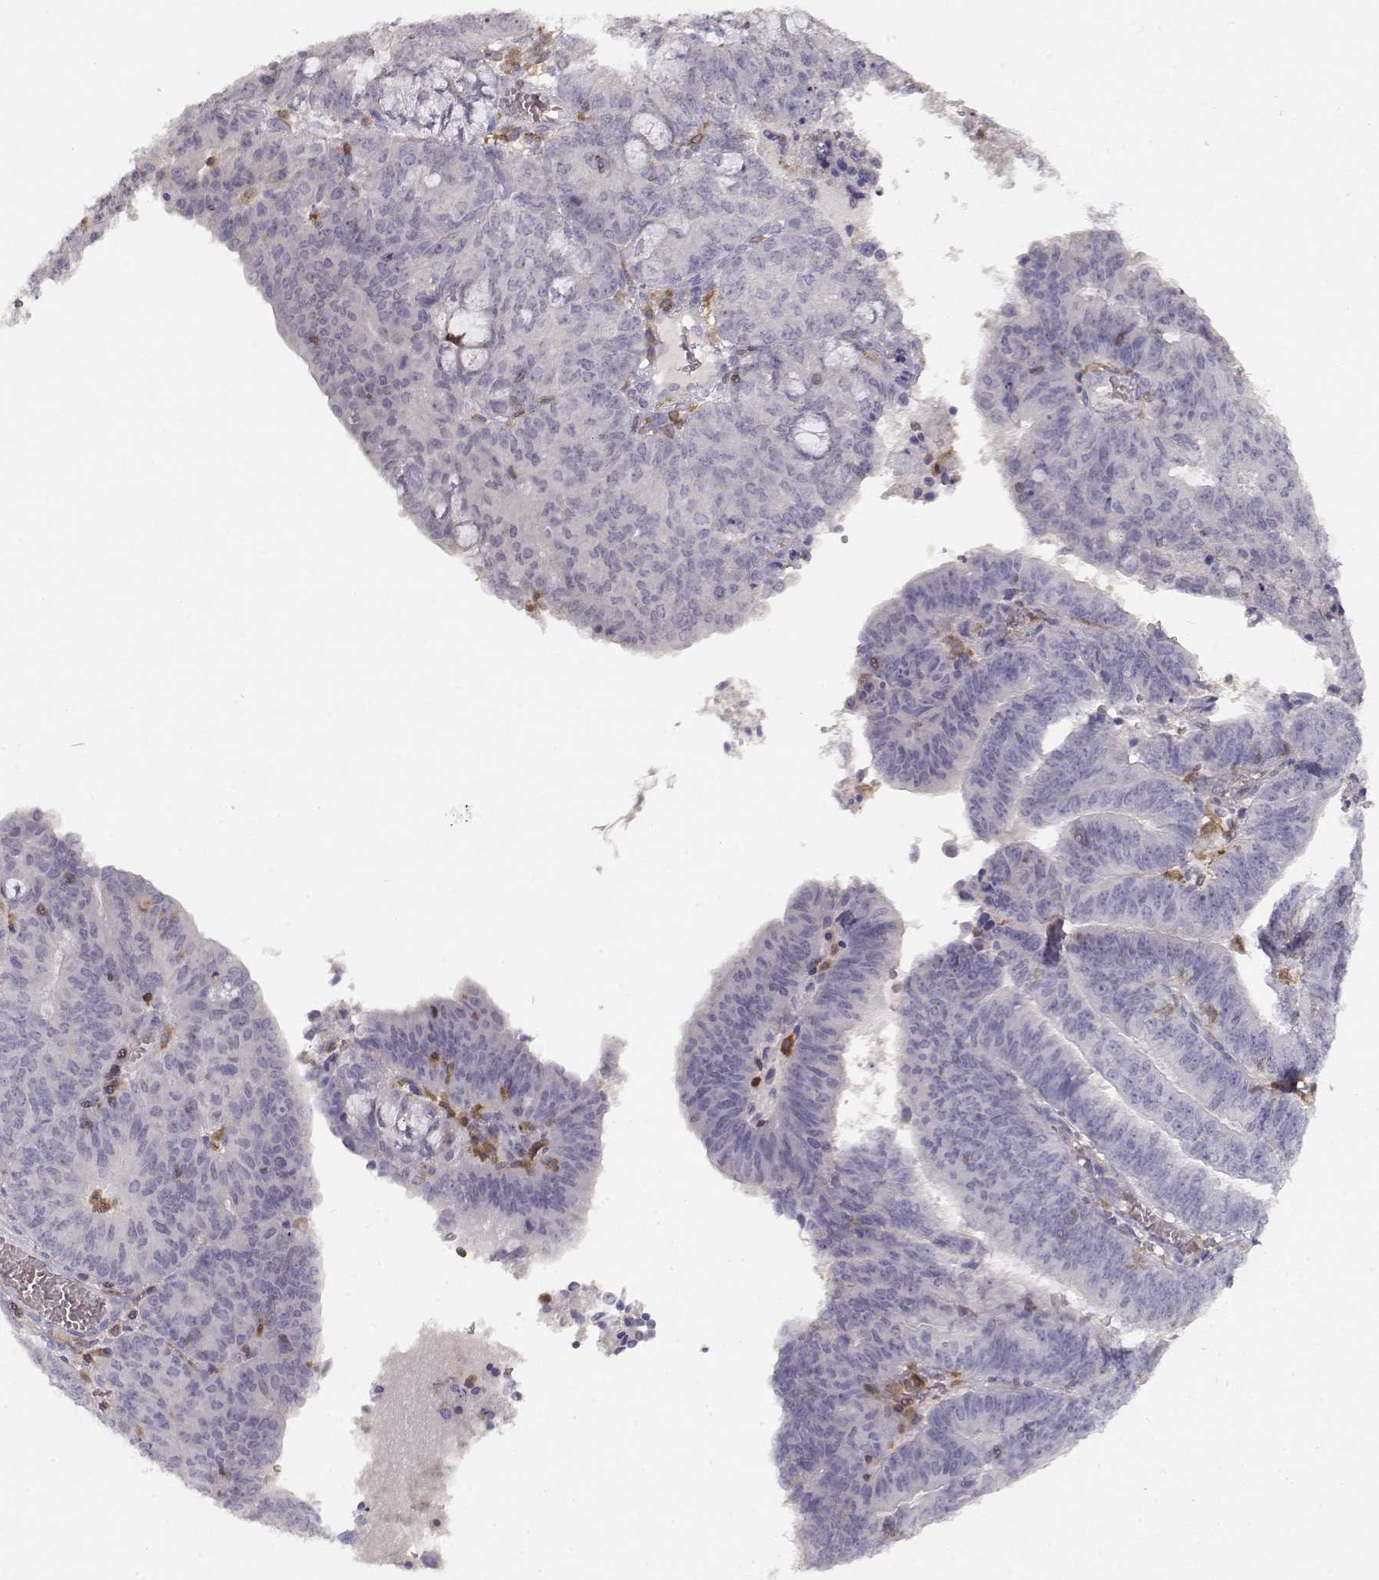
{"staining": {"intensity": "negative", "quantity": "none", "location": "none"}, "tissue": "endometrial cancer", "cell_type": "Tumor cells", "image_type": "cancer", "snomed": [{"axis": "morphology", "description": "Adenocarcinoma, NOS"}, {"axis": "topography", "description": "Endometrium"}], "caption": "Tumor cells are negative for brown protein staining in endometrial cancer (adenocarcinoma). (Stains: DAB (3,3'-diaminobenzidine) immunohistochemistry with hematoxylin counter stain, Microscopy: brightfield microscopy at high magnification).", "gene": "VAV1", "patient": {"sex": "female", "age": 82}}